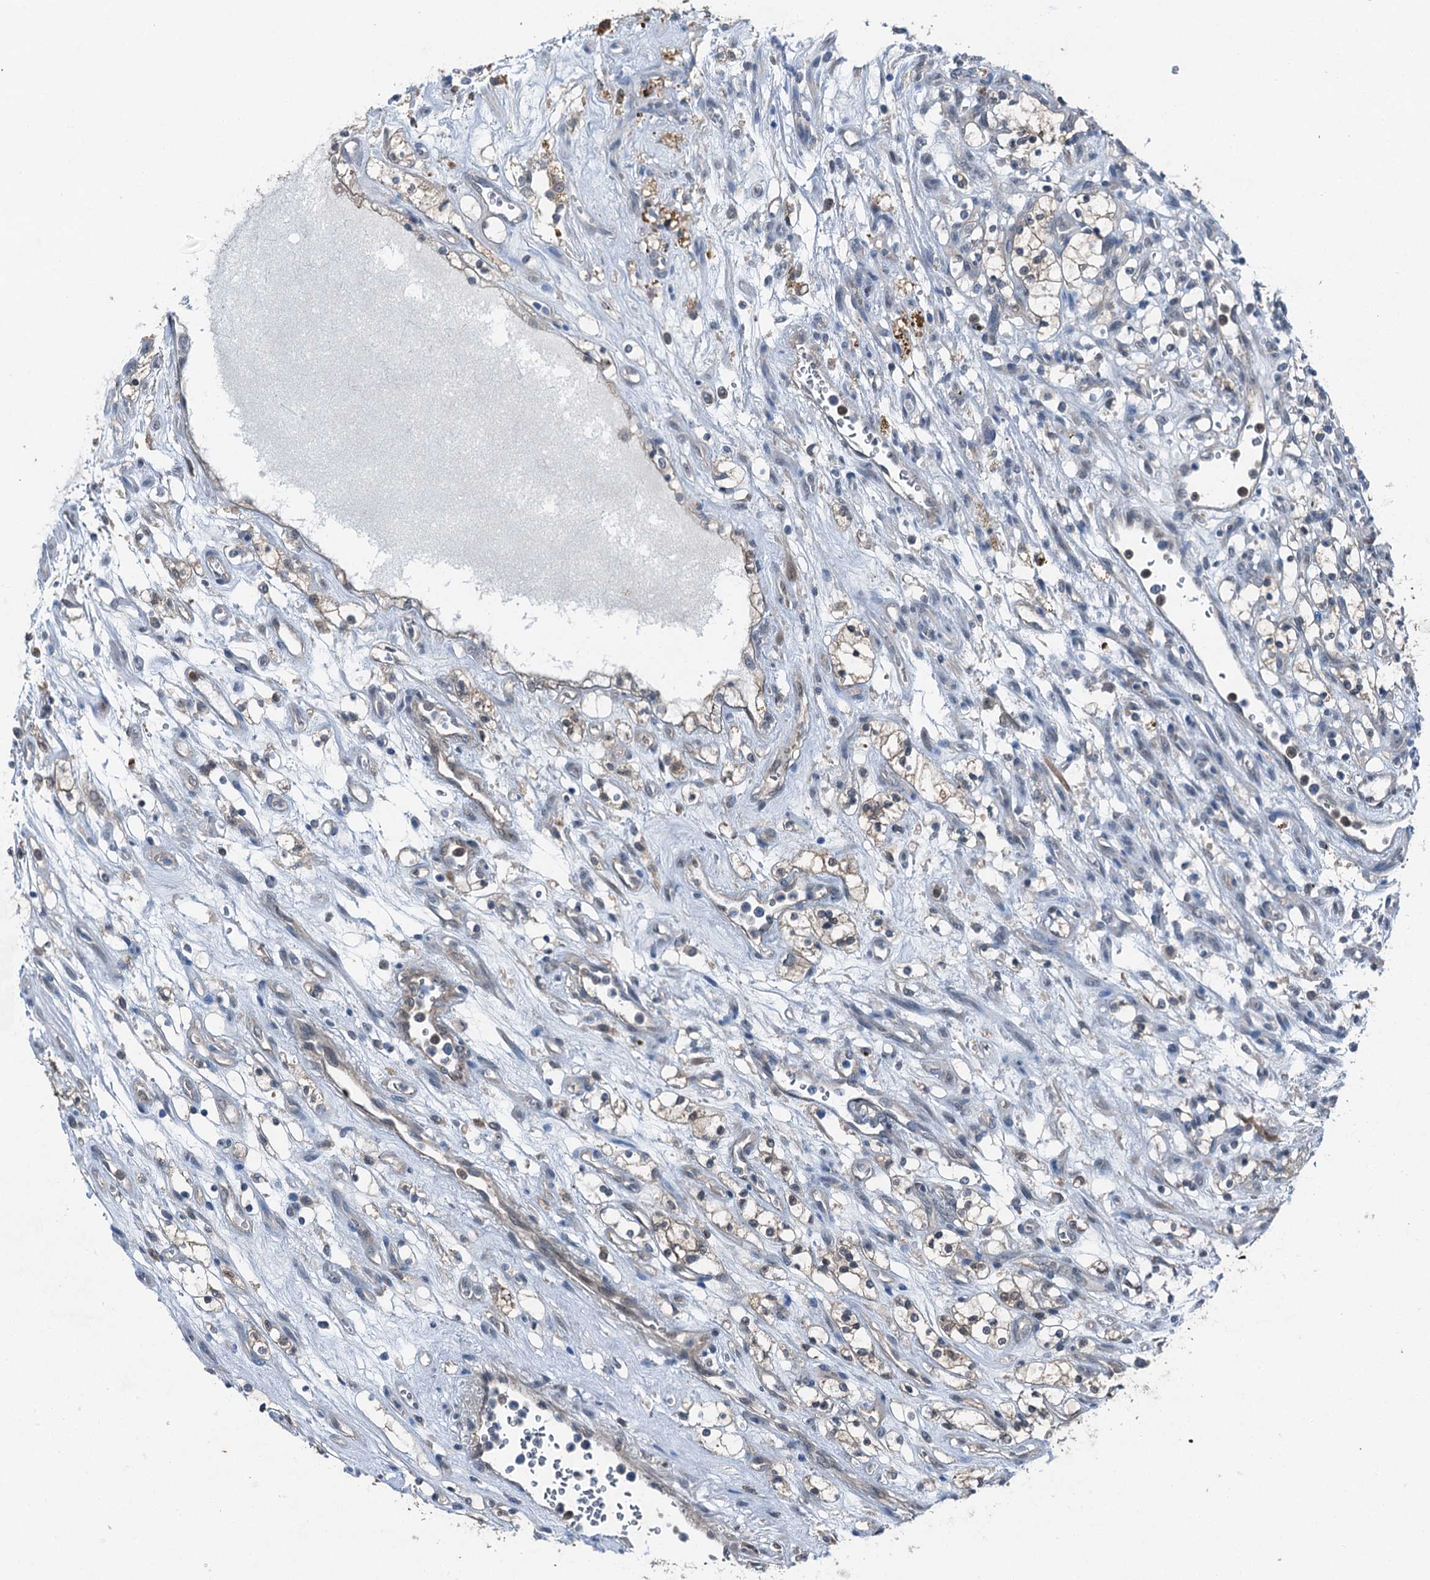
{"staining": {"intensity": "negative", "quantity": "none", "location": "none"}, "tissue": "renal cancer", "cell_type": "Tumor cells", "image_type": "cancer", "snomed": [{"axis": "morphology", "description": "Adenocarcinoma, NOS"}, {"axis": "topography", "description": "Kidney"}], "caption": "A high-resolution micrograph shows immunohistochemistry (IHC) staining of adenocarcinoma (renal), which exhibits no significant expression in tumor cells.", "gene": "RNH1", "patient": {"sex": "female", "age": 69}}